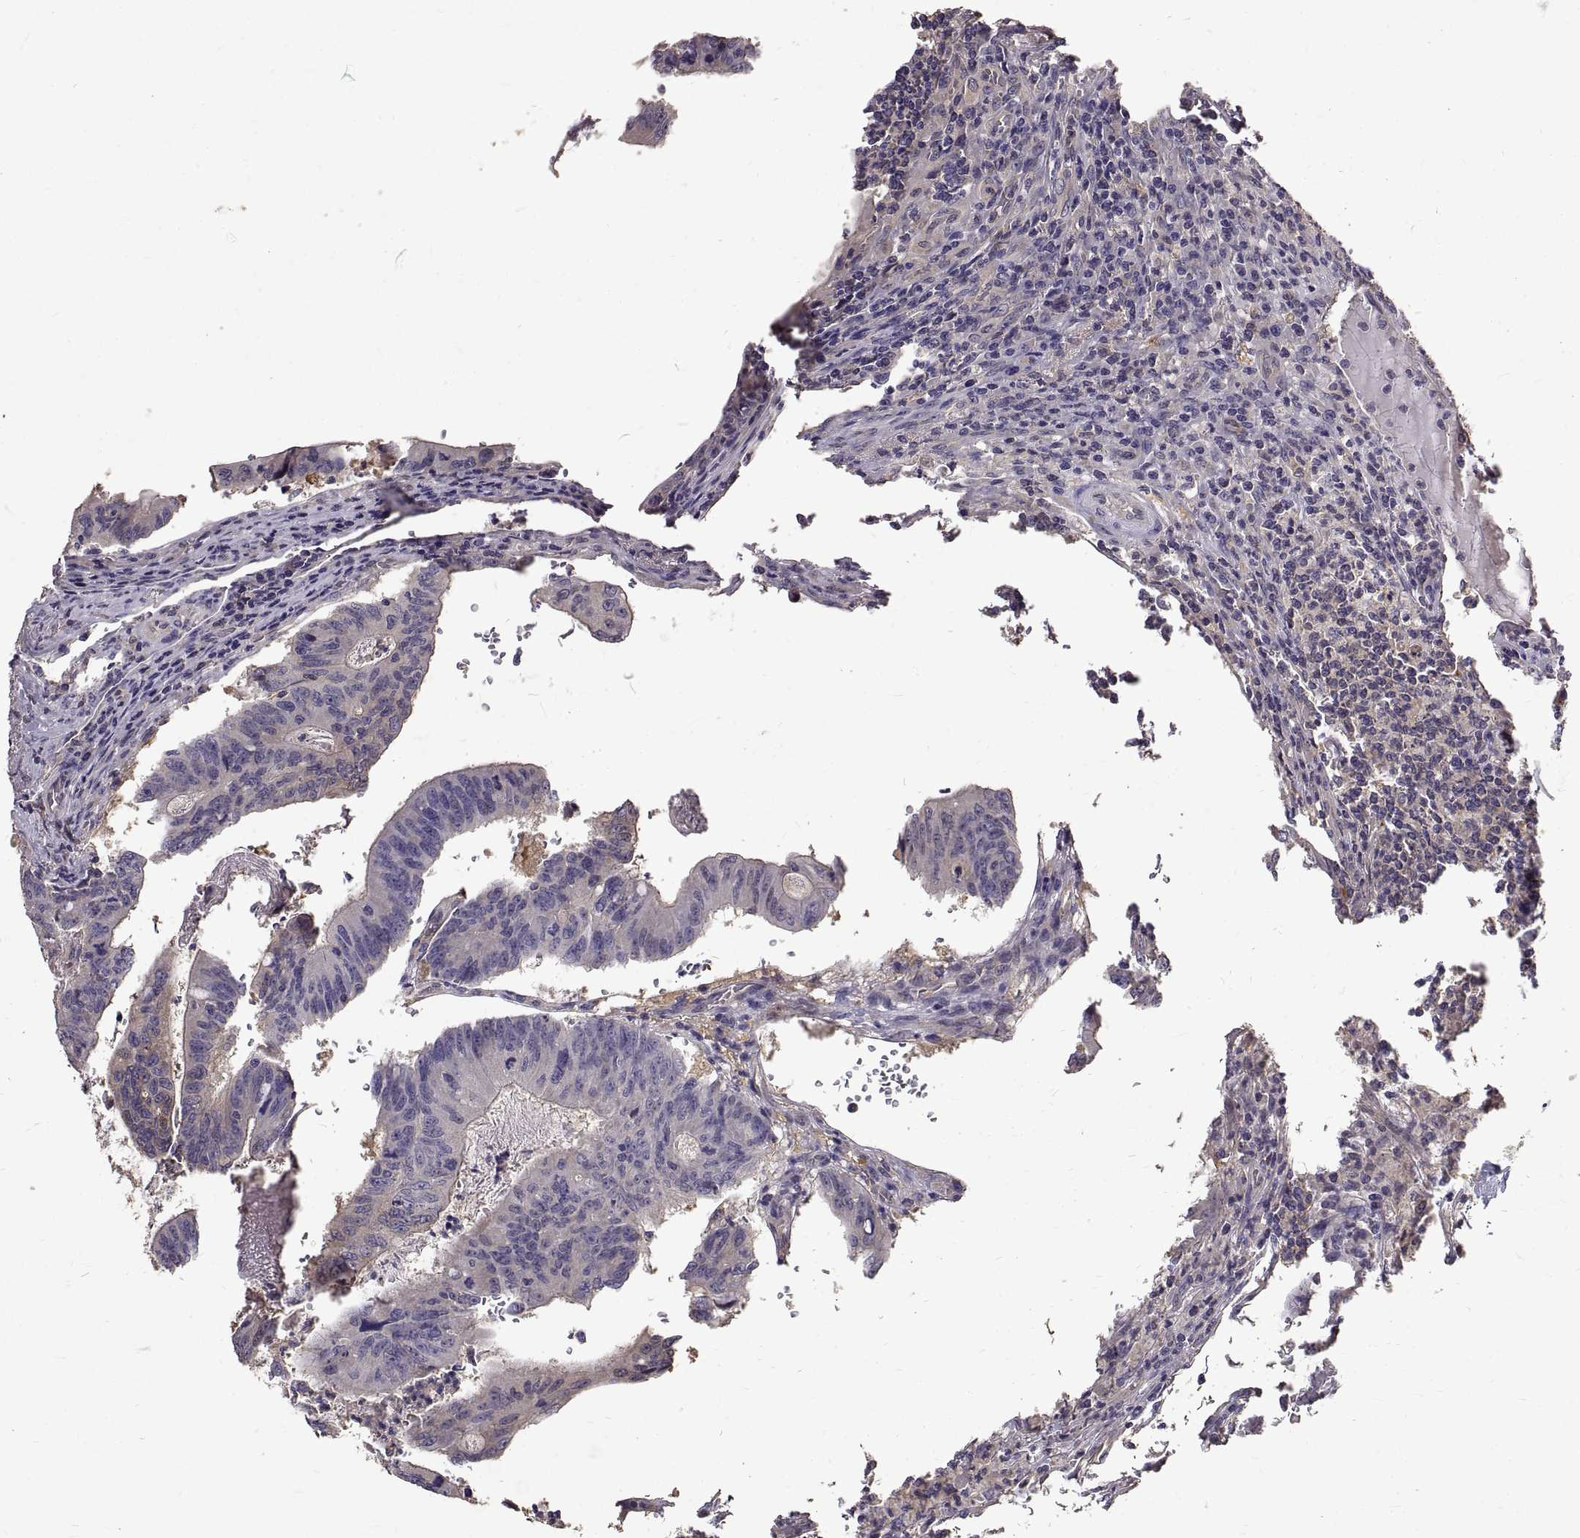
{"staining": {"intensity": "negative", "quantity": "none", "location": "none"}, "tissue": "colorectal cancer", "cell_type": "Tumor cells", "image_type": "cancer", "snomed": [{"axis": "morphology", "description": "Adenocarcinoma, NOS"}, {"axis": "topography", "description": "Colon"}], "caption": "Tumor cells are negative for brown protein staining in adenocarcinoma (colorectal).", "gene": "PEA15", "patient": {"sex": "female", "age": 70}}